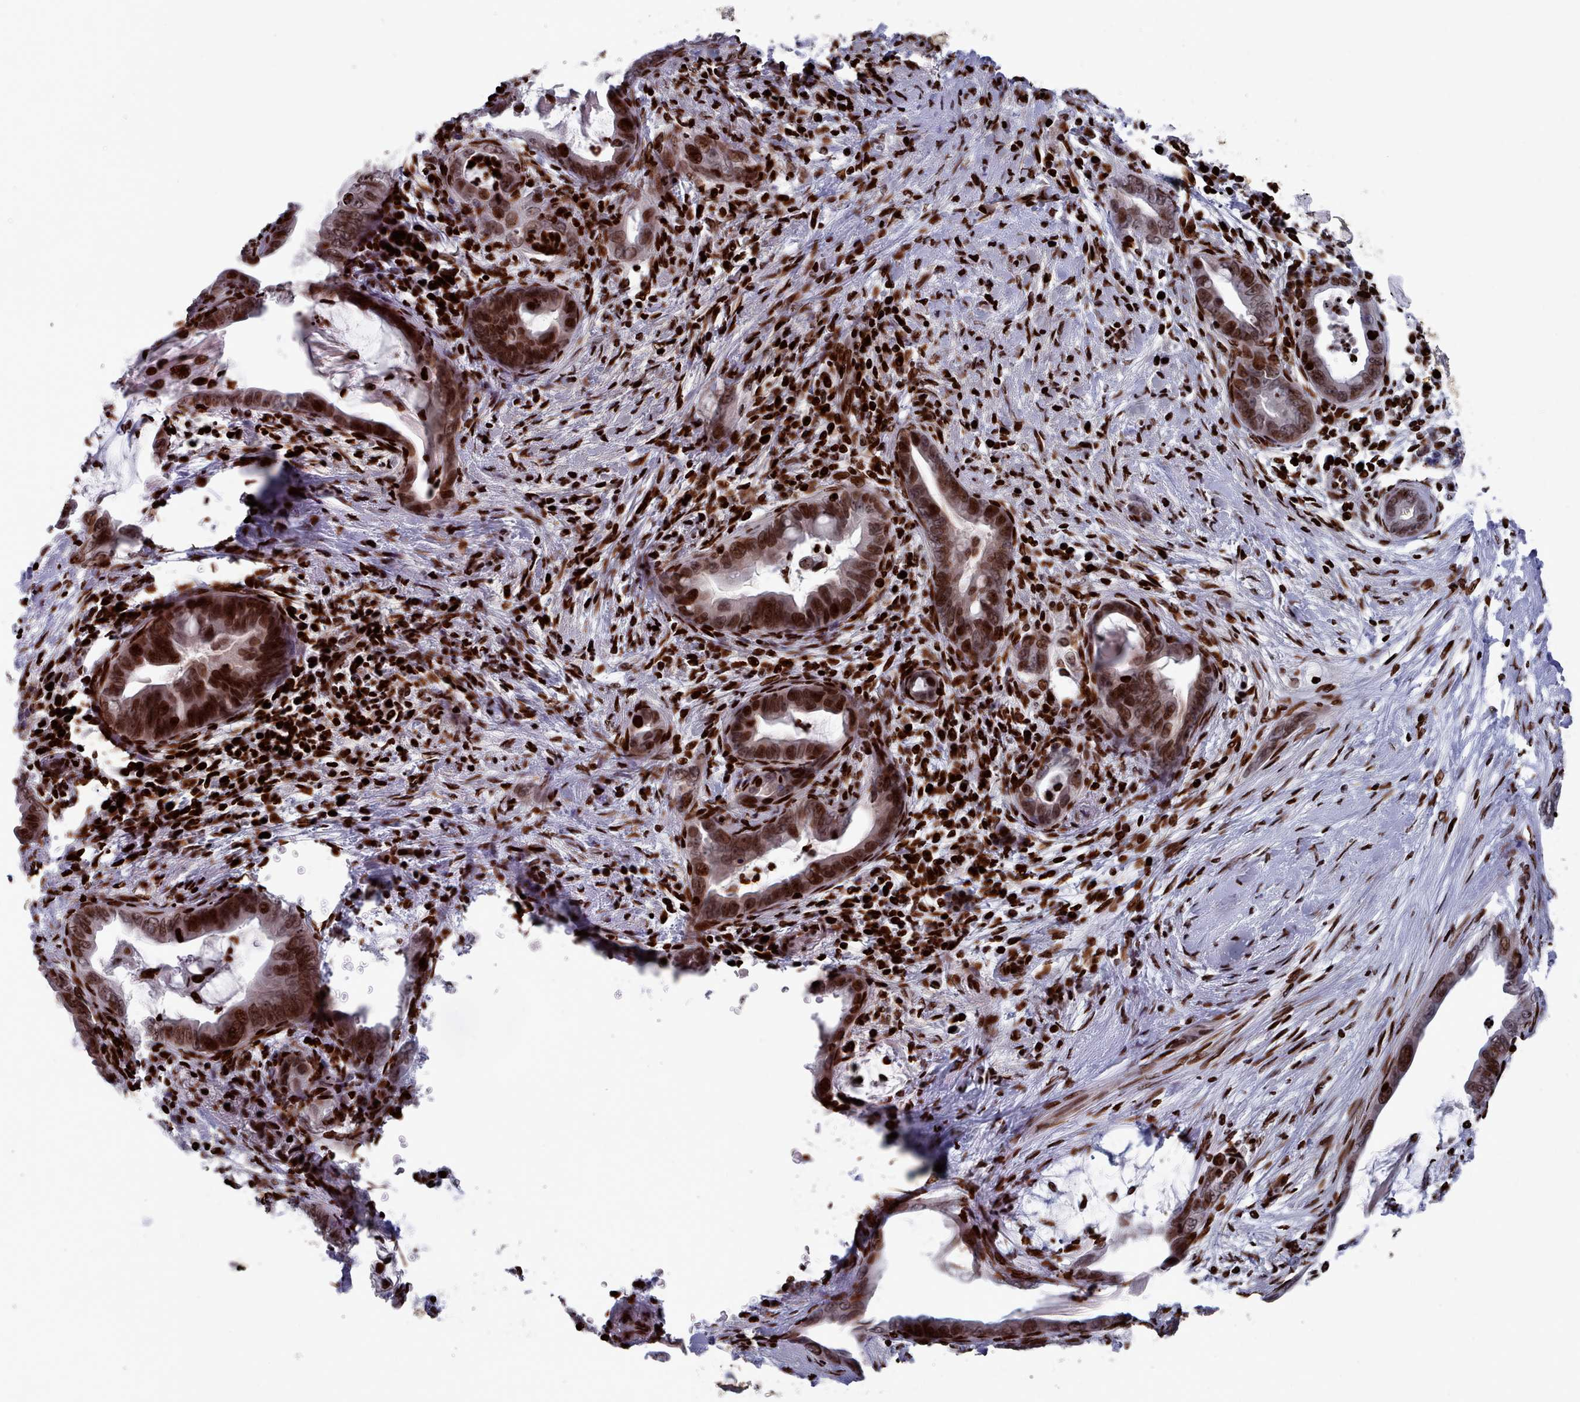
{"staining": {"intensity": "strong", "quantity": ">75%", "location": "nuclear"}, "tissue": "pancreatic cancer", "cell_type": "Tumor cells", "image_type": "cancer", "snomed": [{"axis": "morphology", "description": "Adenocarcinoma, NOS"}, {"axis": "topography", "description": "Pancreas"}], "caption": "Immunohistochemical staining of pancreatic cancer displays strong nuclear protein staining in about >75% of tumor cells. The staining was performed using DAB (3,3'-diaminobenzidine) to visualize the protein expression in brown, while the nuclei were stained in blue with hematoxylin (Magnification: 20x).", "gene": "PCDHB12", "patient": {"sex": "male", "age": 75}}